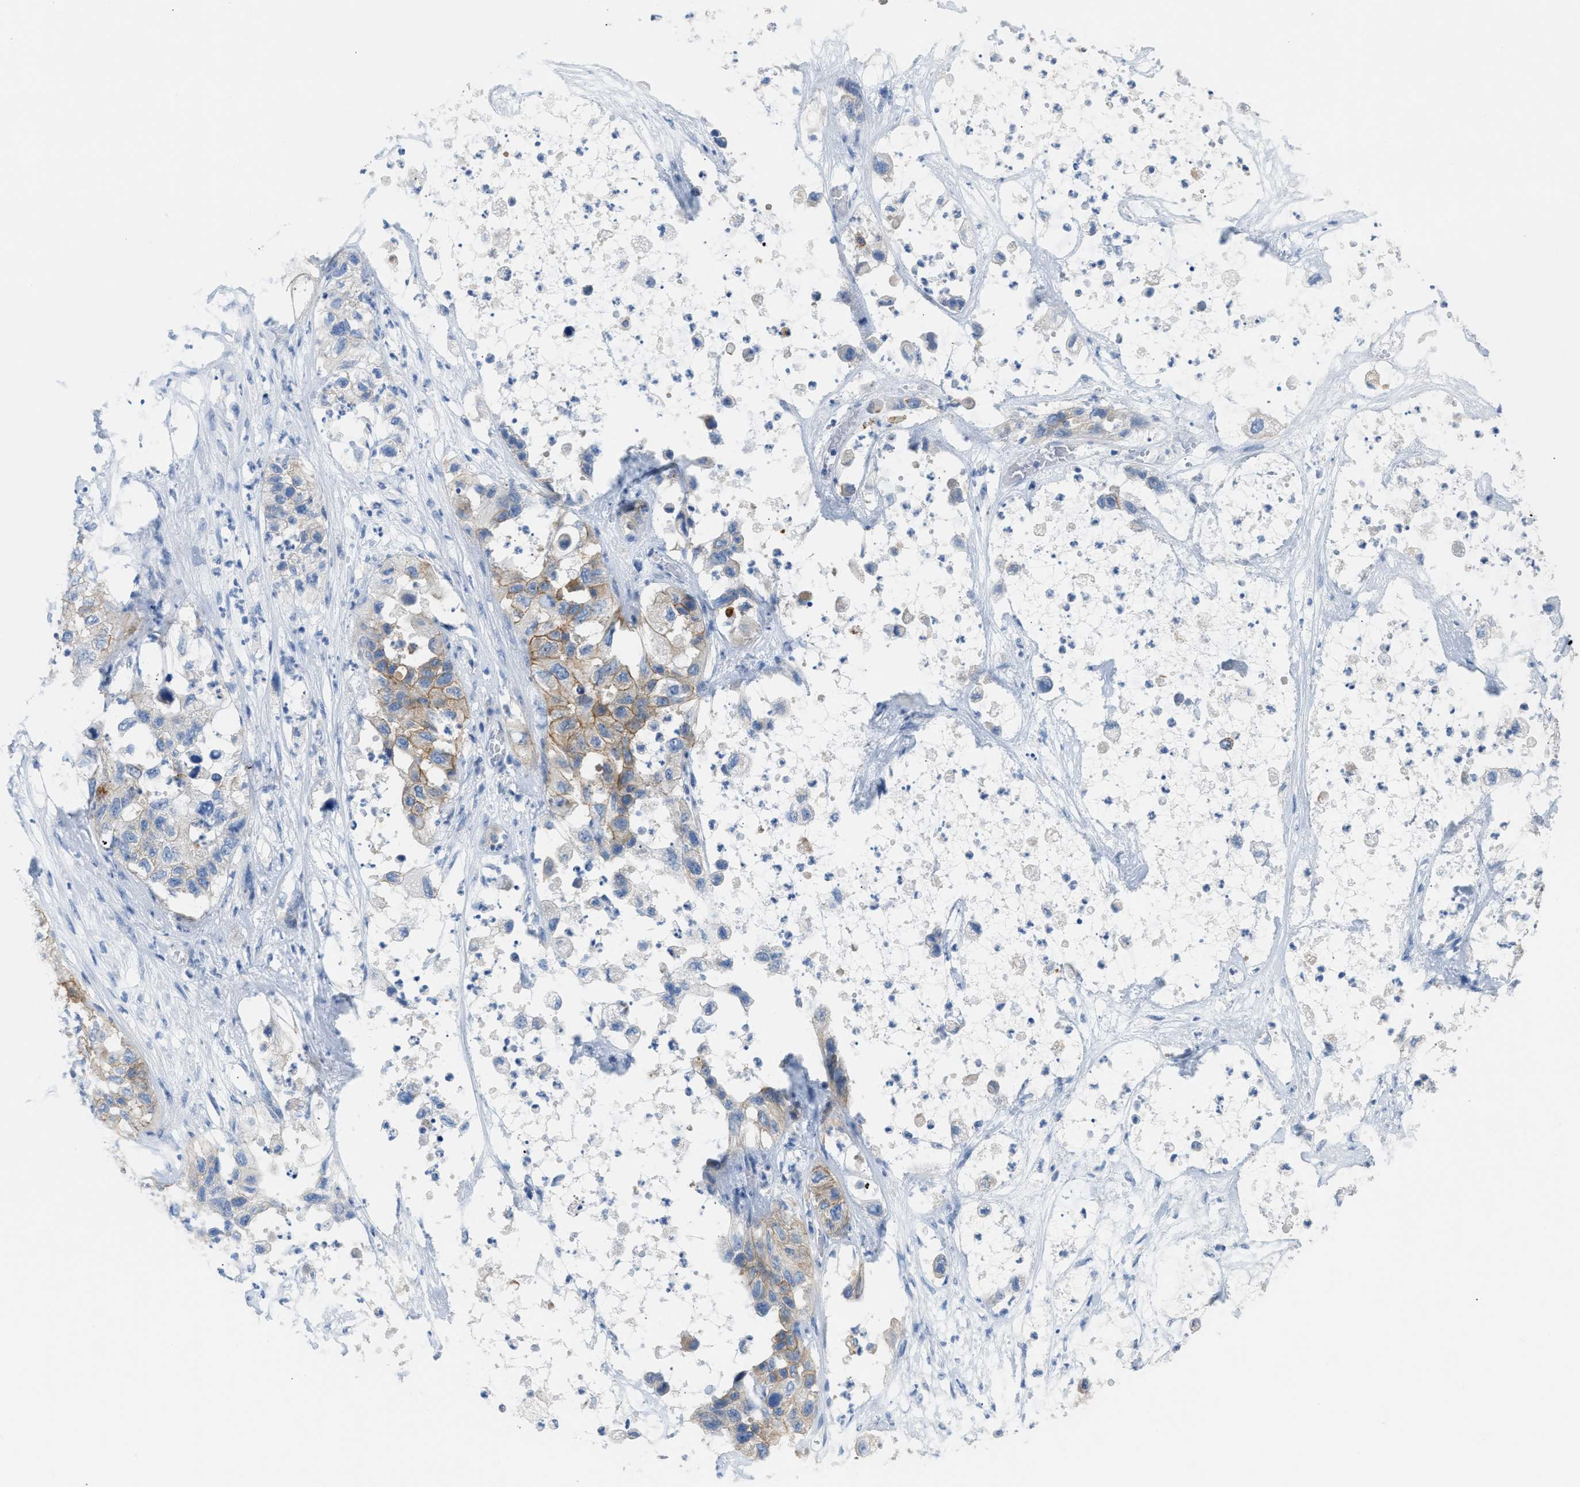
{"staining": {"intensity": "moderate", "quantity": ">75%", "location": "cytoplasmic/membranous"}, "tissue": "pancreatic cancer", "cell_type": "Tumor cells", "image_type": "cancer", "snomed": [{"axis": "morphology", "description": "Adenocarcinoma, NOS"}, {"axis": "topography", "description": "Pancreas"}], "caption": "IHC staining of pancreatic cancer (adenocarcinoma), which exhibits medium levels of moderate cytoplasmic/membranous expression in about >75% of tumor cells indicating moderate cytoplasmic/membranous protein expression. The staining was performed using DAB (3,3'-diaminobenzidine) (brown) for protein detection and nuclei were counterstained in hematoxylin (blue).", "gene": "ERBB2", "patient": {"sex": "female", "age": 78}}